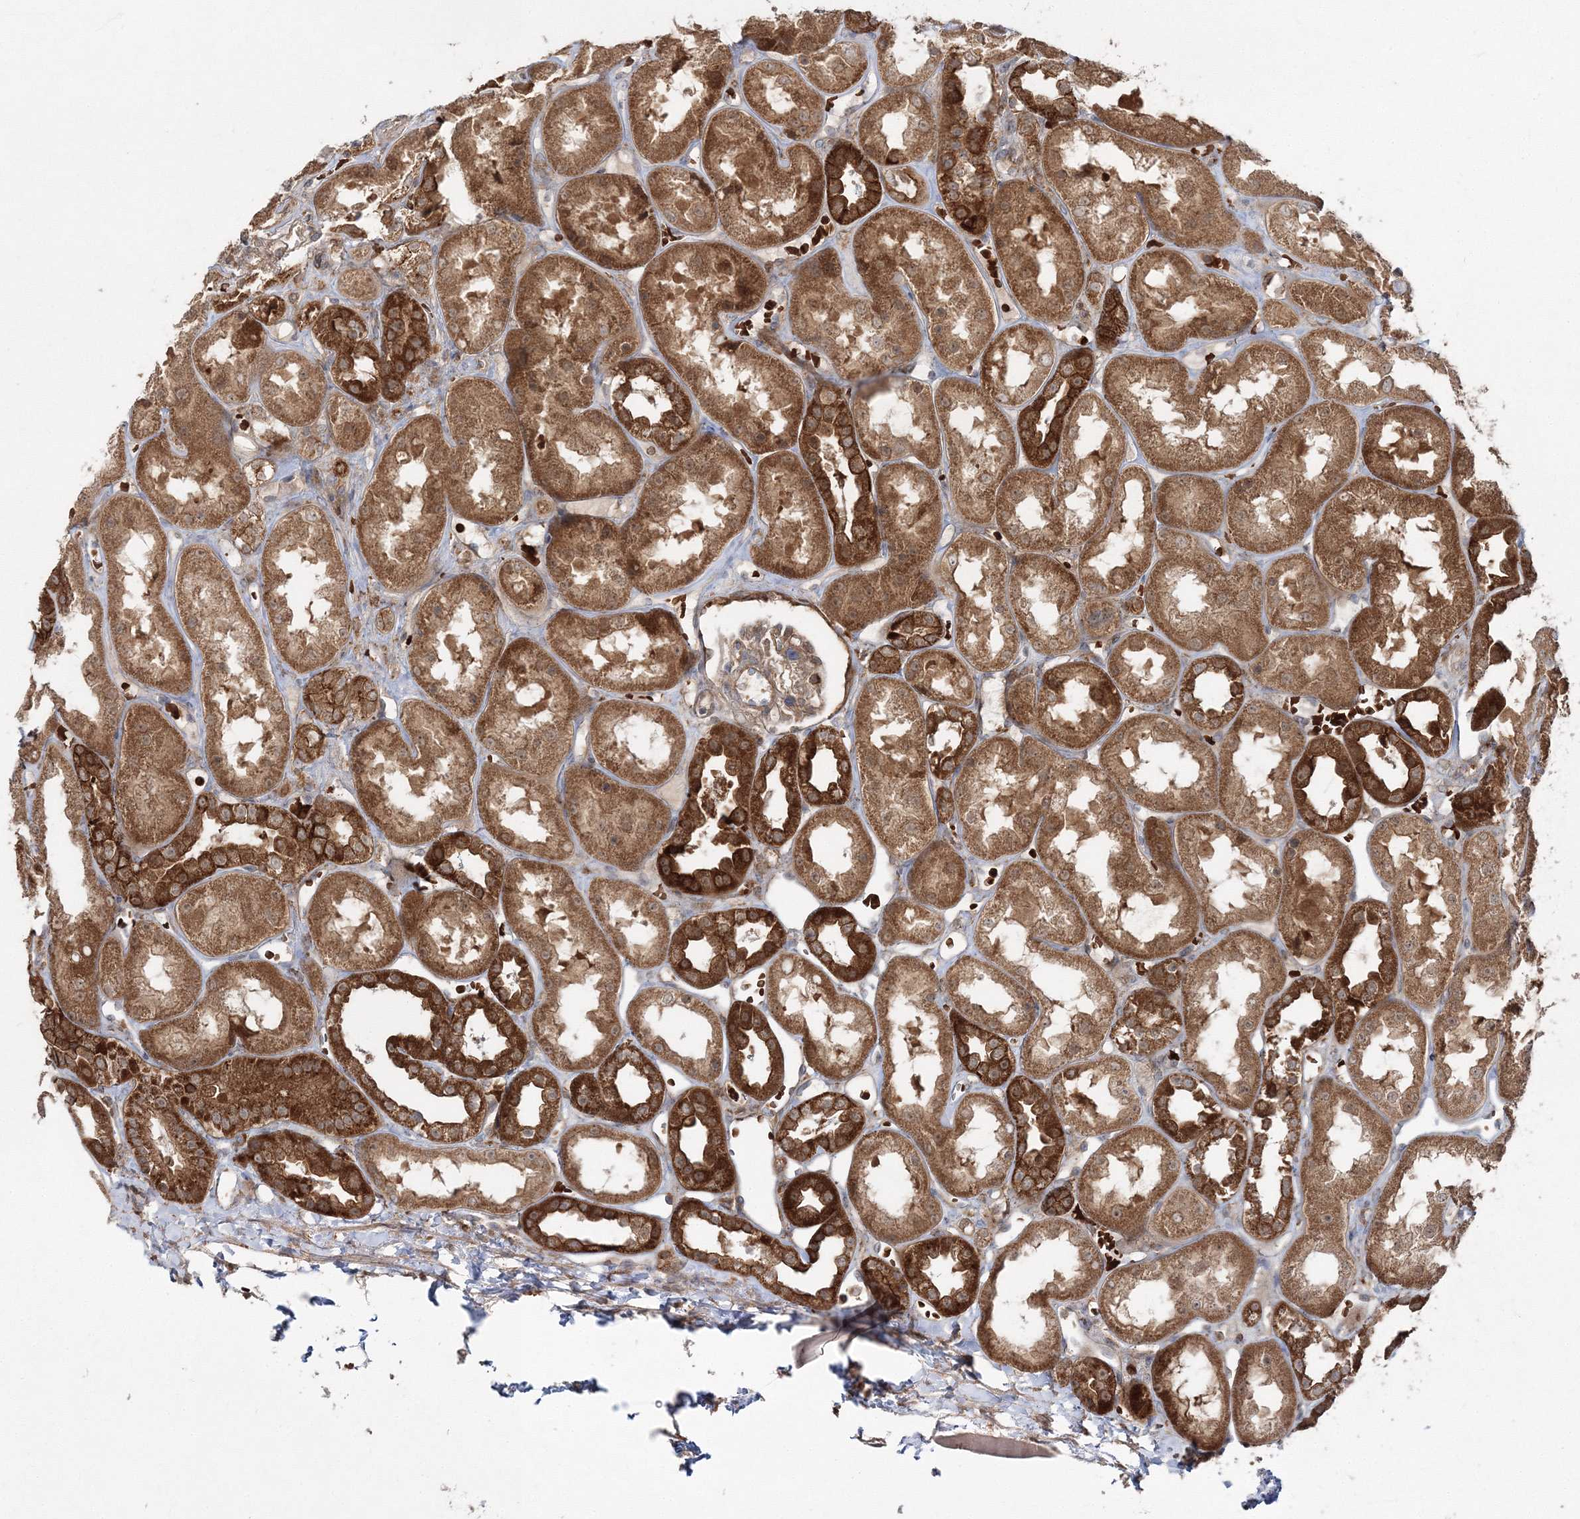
{"staining": {"intensity": "negative", "quantity": "none", "location": "none"}, "tissue": "kidney", "cell_type": "Cells in glomeruli", "image_type": "normal", "snomed": [{"axis": "morphology", "description": "Normal tissue, NOS"}, {"axis": "topography", "description": "Kidney"}], "caption": "Cells in glomeruli show no significant staining in unremarkable kidney.", "gene": "PCBD2", "patient": {"sex": "male", "age": 70}}